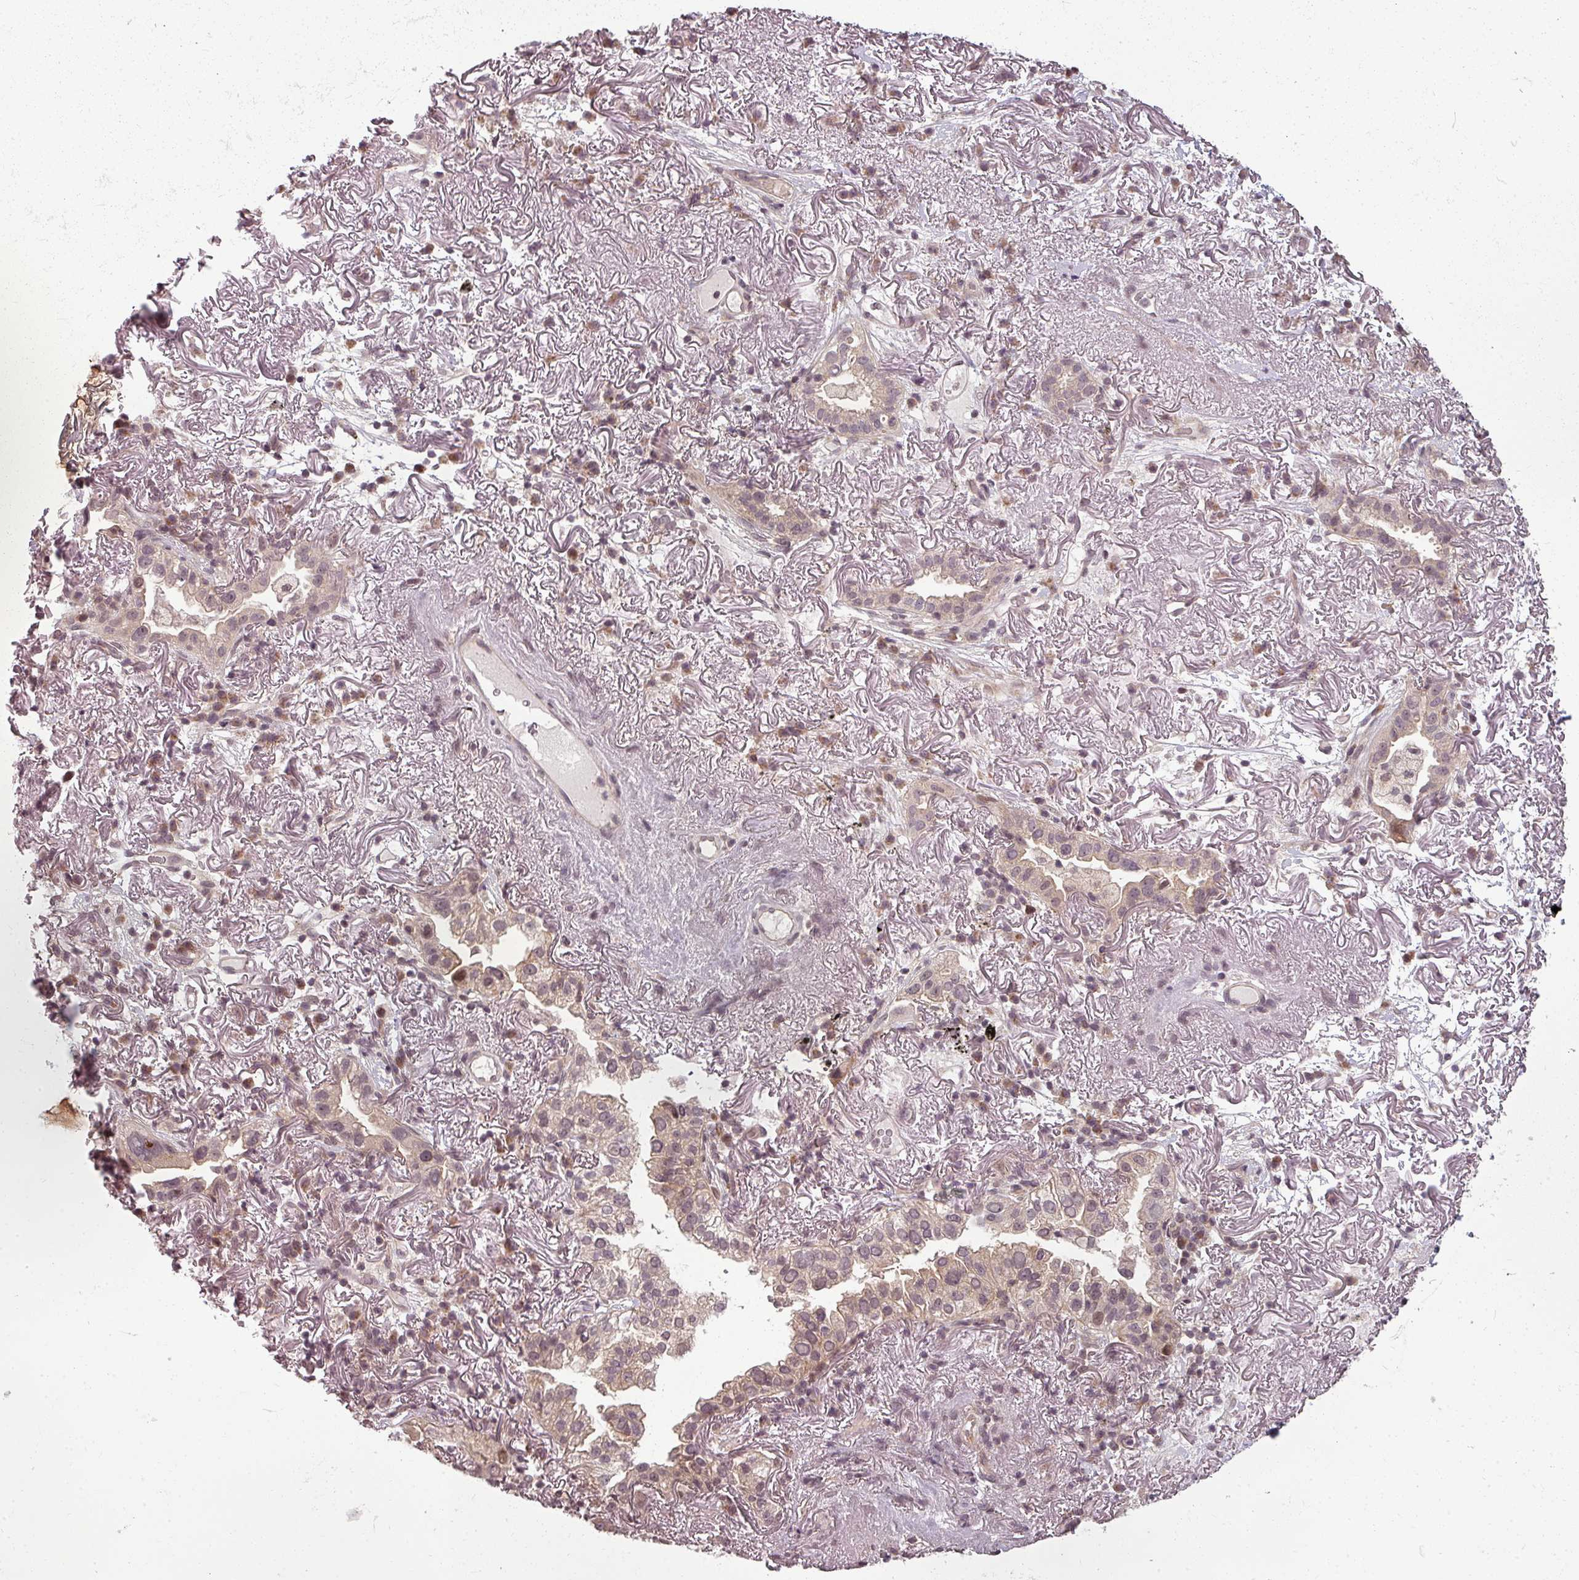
{"staining": {"intensity": "weak", "quantity": "25%-75%", "location": "cytoplasmic/membranous"}, "tissue": "lung cancer", "cell_type": "Tumor cells", "image_type": "cancer", "snomed": [{"axis": "morphology", "description": "Adenocarcinoma, NOS"}, {"axis": "topography", "description": "Lung"}], "caption": "Protein staining shows weak cytoplasmic/membranous staining in approximately 25%-75% of tumor cells in lung cancer.", "gene": "CLIC1", "patient": {"sex": "female", "age": 69}}